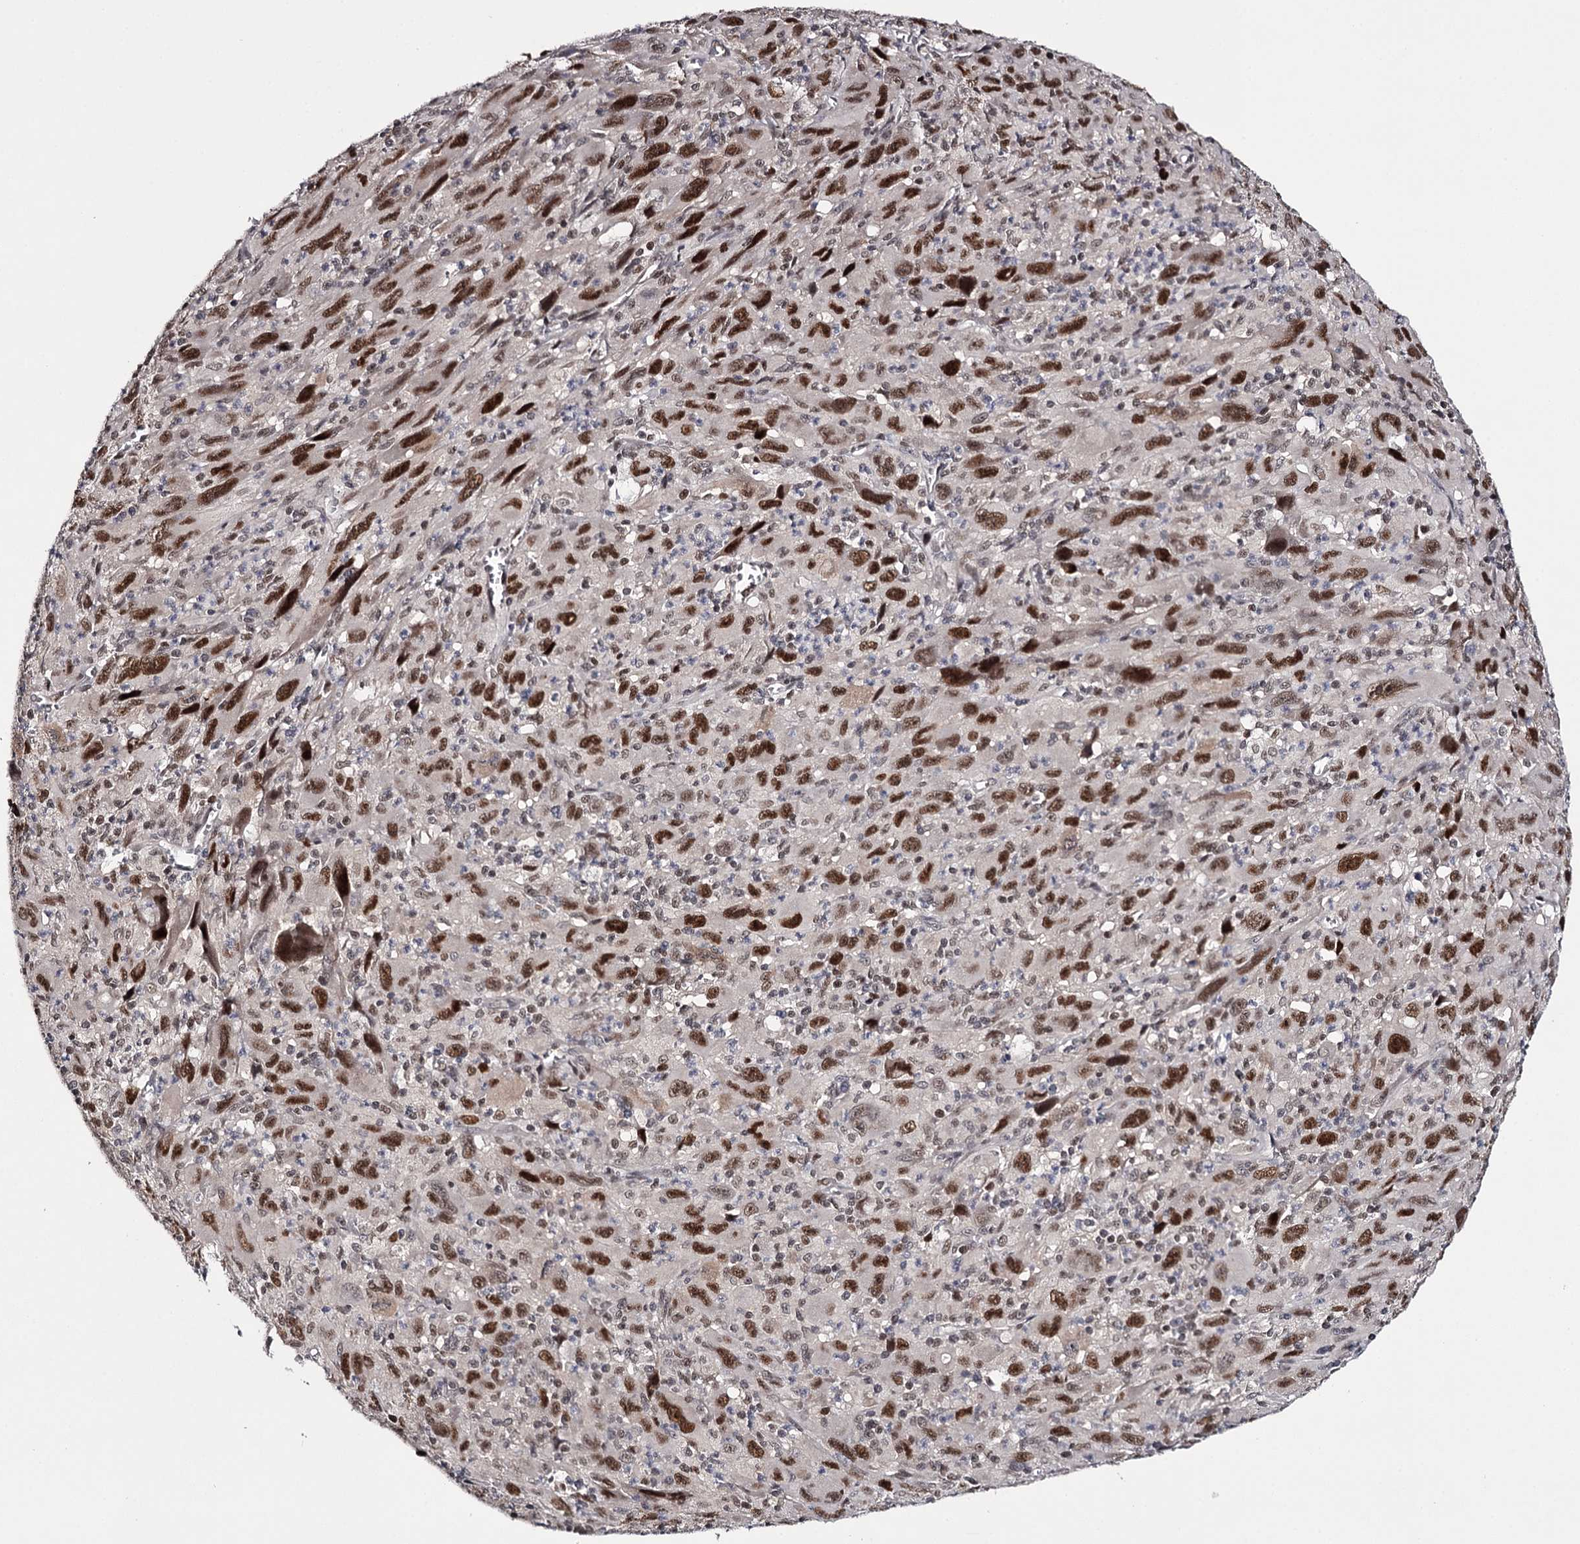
{"staining": {"intensity": "strong", "quantity": ">75%", "location": "nuclear"}, "tissue": "melanoma", "cell_type": "Tumor cells", "image_type": "cancer", "snomed": [{"axis": "morphology", "description": "Malignant melanoma, Metastatic site"}, {"axis": "topography", "description": "Skin"}], "caption": "Immunohistochemistry (IHC) of melanoma exhibits high levels of strong nuclear staining in approximately >75% of tumor cells.", "gene": "TTC33", "patient": {"sex": "female", "age": 56}}